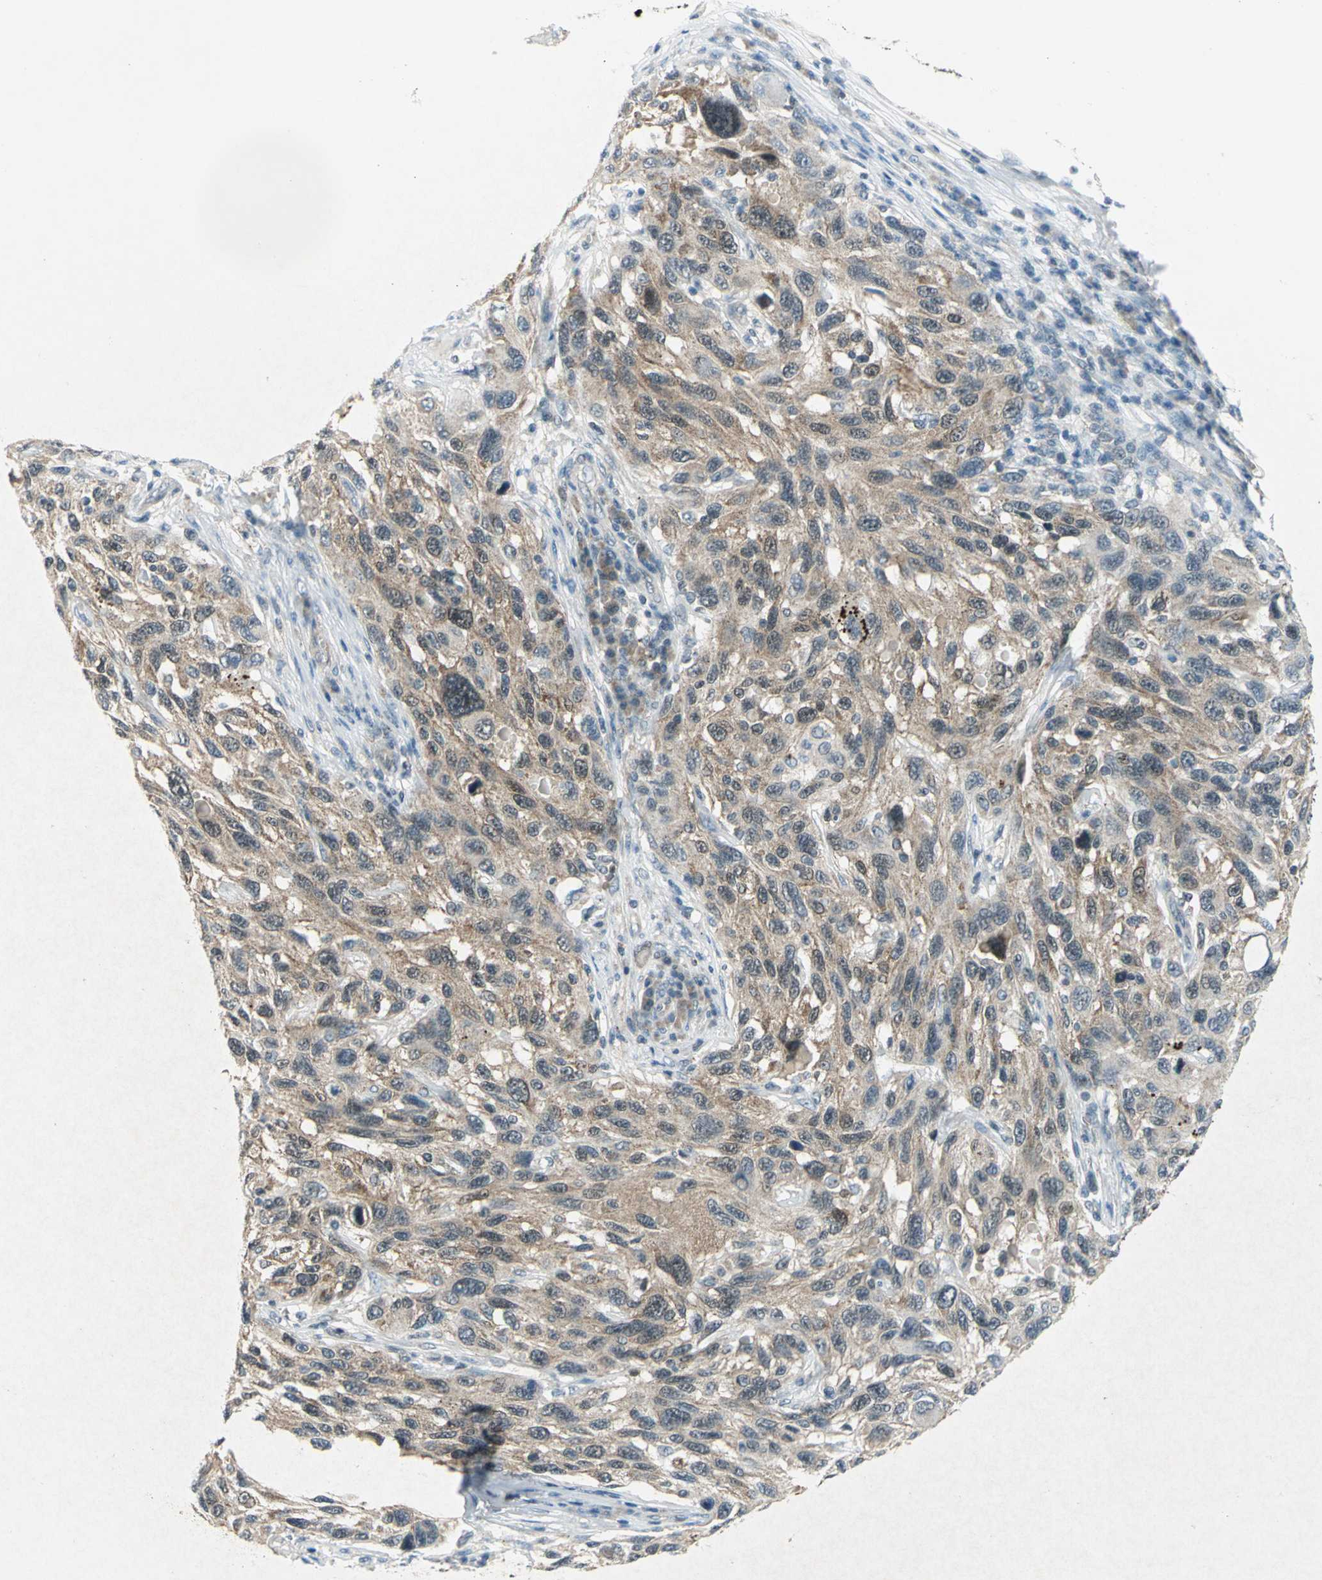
{"staining": {"intensity": "moderate", "quantity": ">75%", "location": "cytoplasmic/membranous"}, "tissue": "melanoma", "cell_type": "Tumor cells", "image_type": "cancer", "snomed": [{"axis": "morphology", "description": "Malignant melanoma, NOS"}, {"axis": "topography", "description": "Skin"}], "caption": "Tumor cells show medium levels of moderate cytoplasmic/membranous expression in about >75% of cells in melanoma. (Brightfield microscopy of DAB IHC at high magnification).", "gene": "PIN1", "patient": {"sex": "male", "age": 53}}